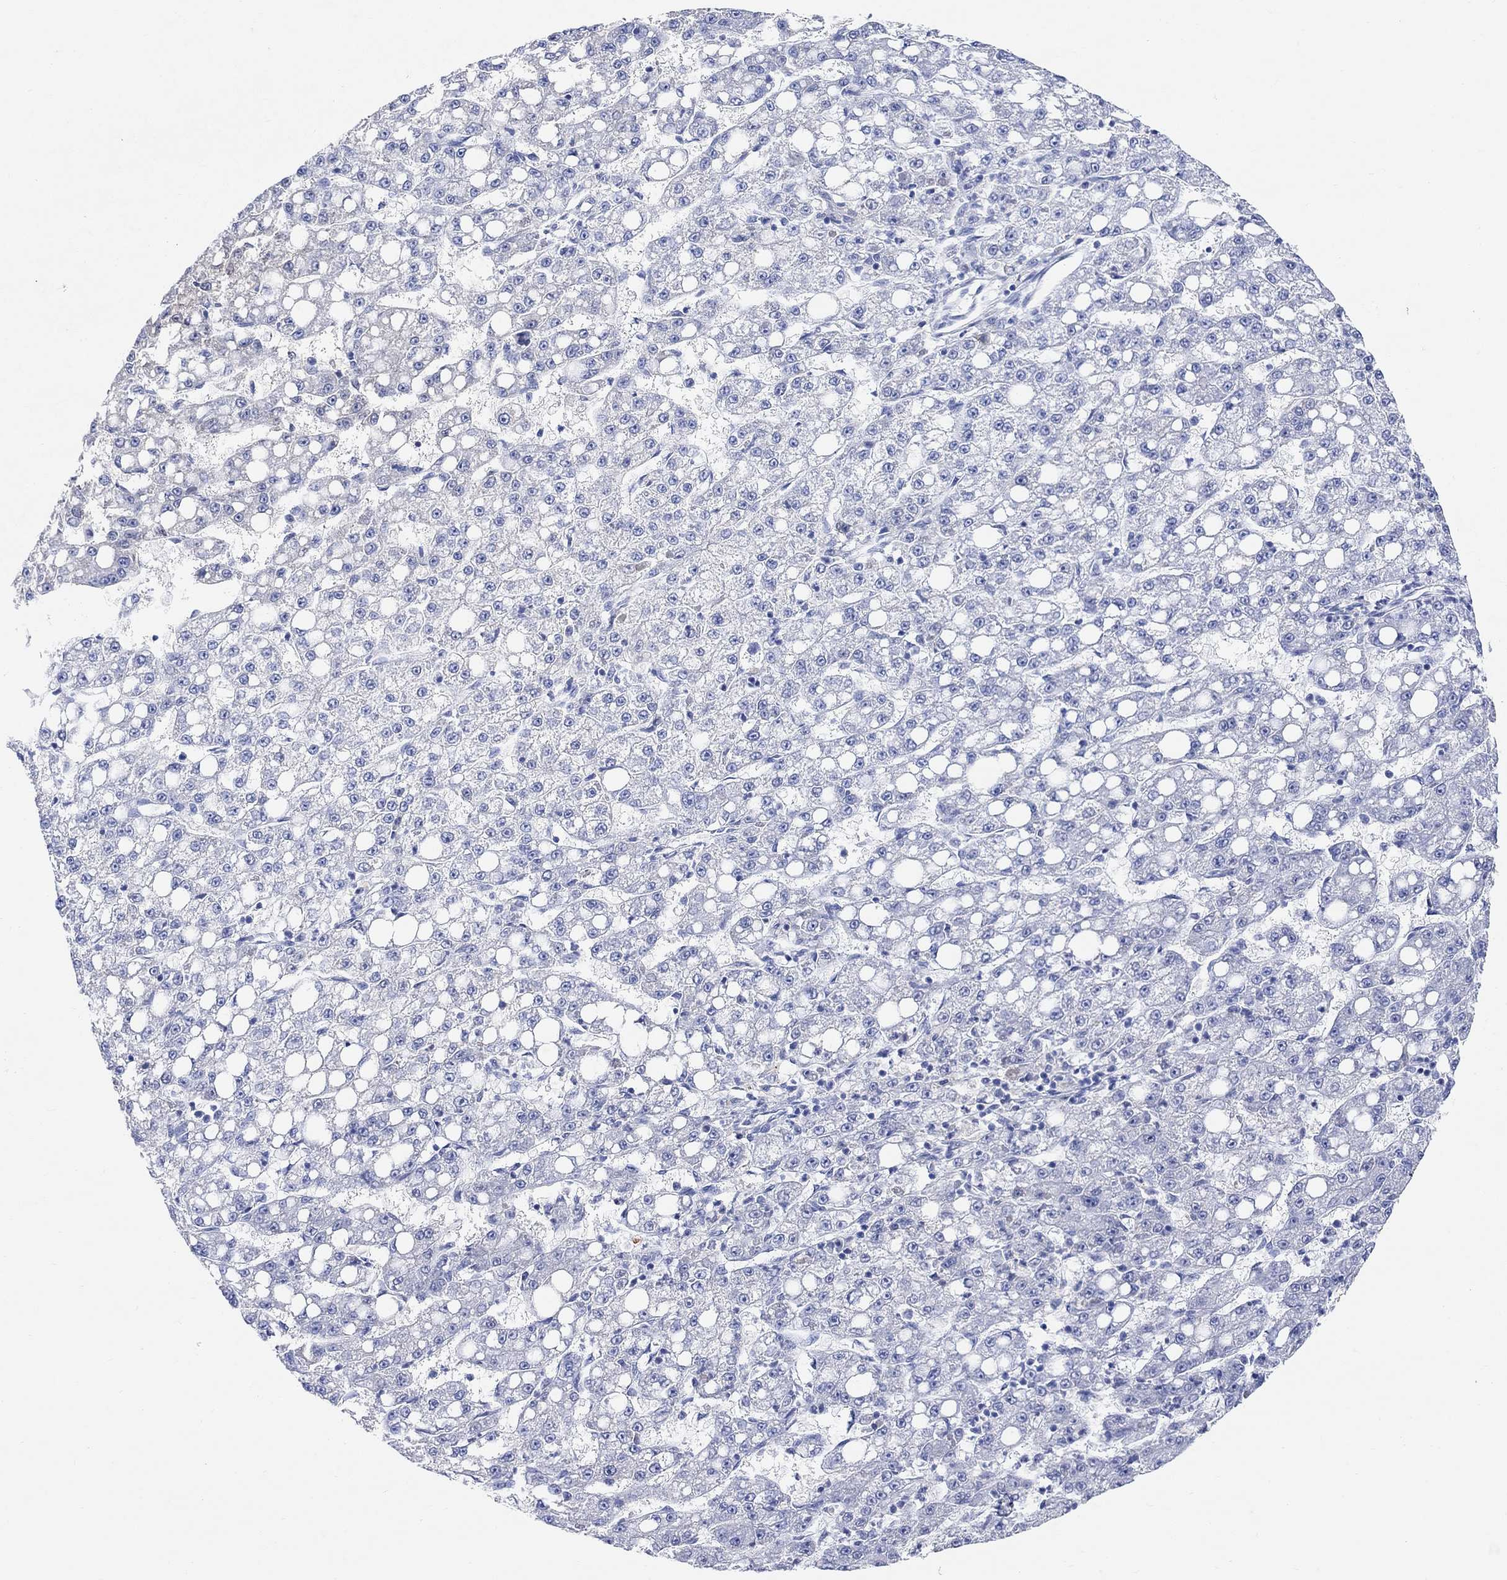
{"staining": {"intensity": "negative", "quantity": "none", "location": "none"}, "tissue": "liver cancer", "cell_type": "Tumor cells", "image_type": "cancer", "snomed": [{"axis": "morphology", "description": "Carcinoma, Hepatocellular, NOS"}, {"axis": "topography", "description": "Liver"}], "caption": "An immunohistochemistry (IHC) photomicrograph of hepatocellular carcinoma (liver) is shown. There is no staining in tumor cells of hepatocellular carcinoma (liver).", "gene": "TYR", "patient": {"sex": "female", "age": 65}}